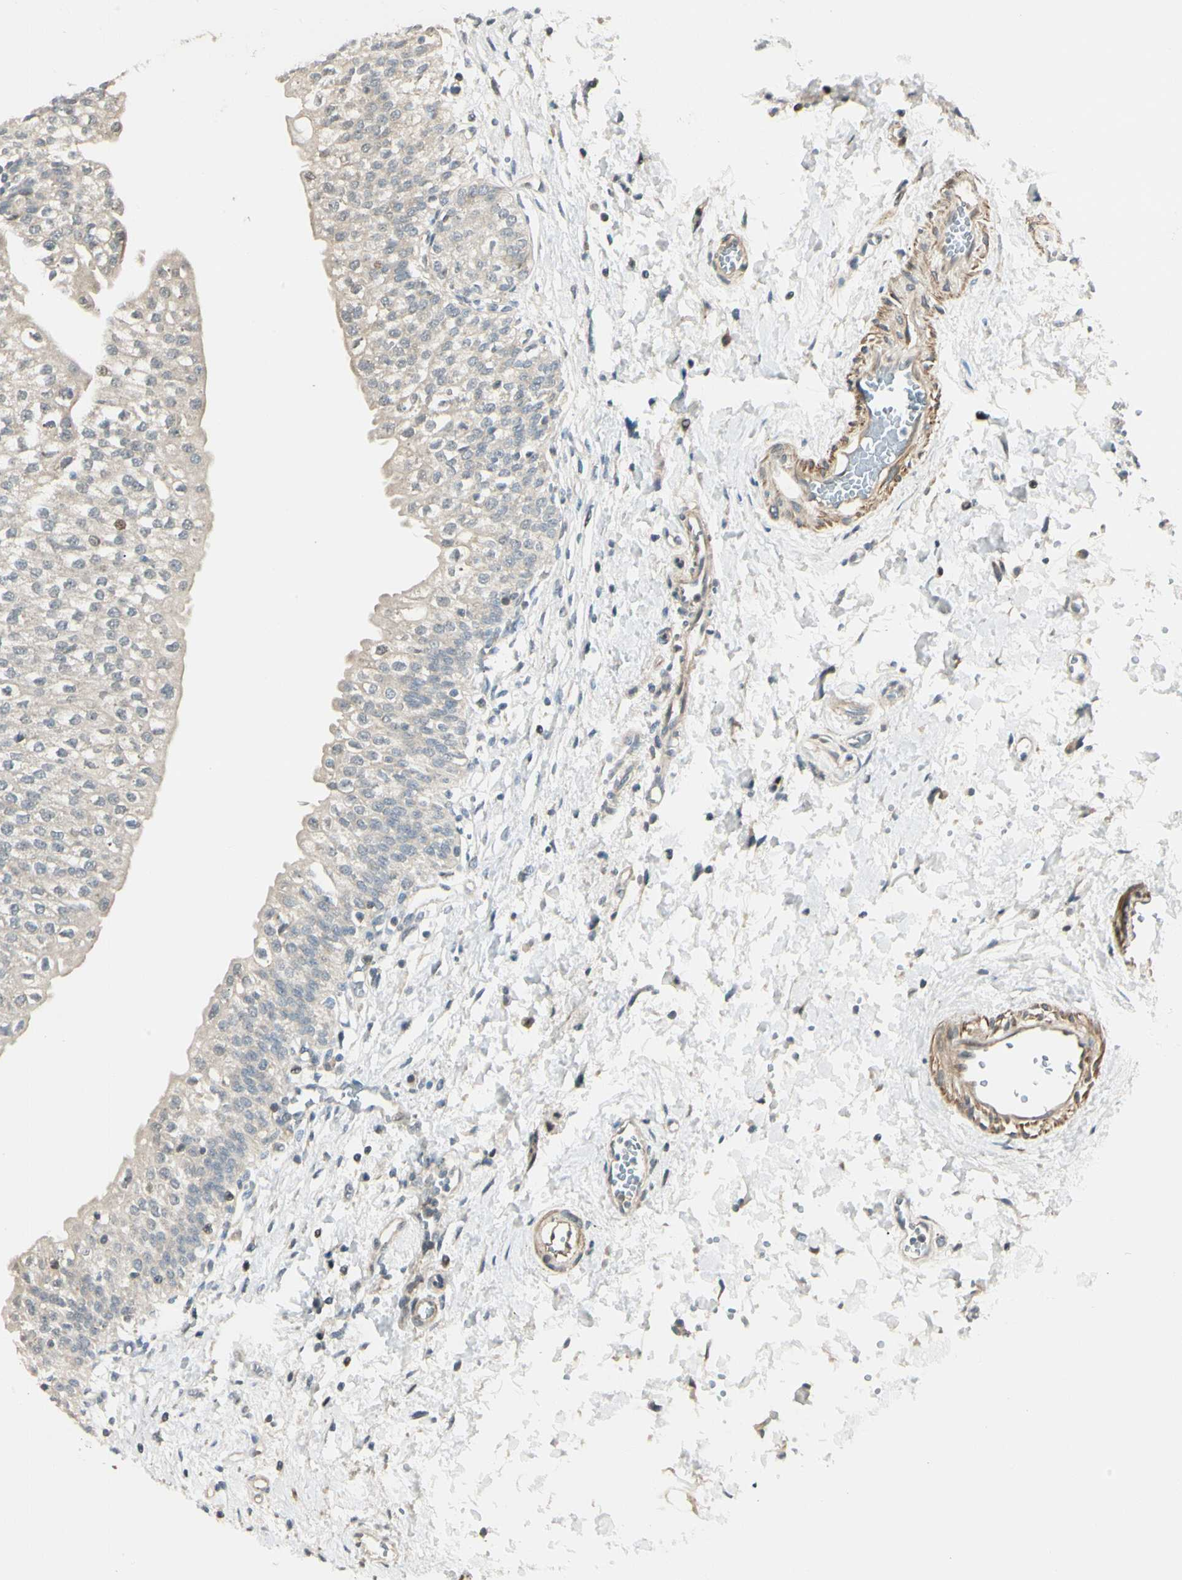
{"staining": {"intensity": "moderate", "quantity": "<25%", "location": "nuclear"}, "tissue": "urinary bladder", "cell_type": "Urothelial cells", "image_type": "normal", "snomed": [{"axis": "morphology", "description": "Normal tissue, NOS"}, {"axis": "topography", "description": "Urinary bladder"}], "caption": "Urinary bladder stained with a protein marker demonstrates moderate staining in urothelial cells.", "gene": "P4HA3", "patient": {"sex": "male", "age": 55}}